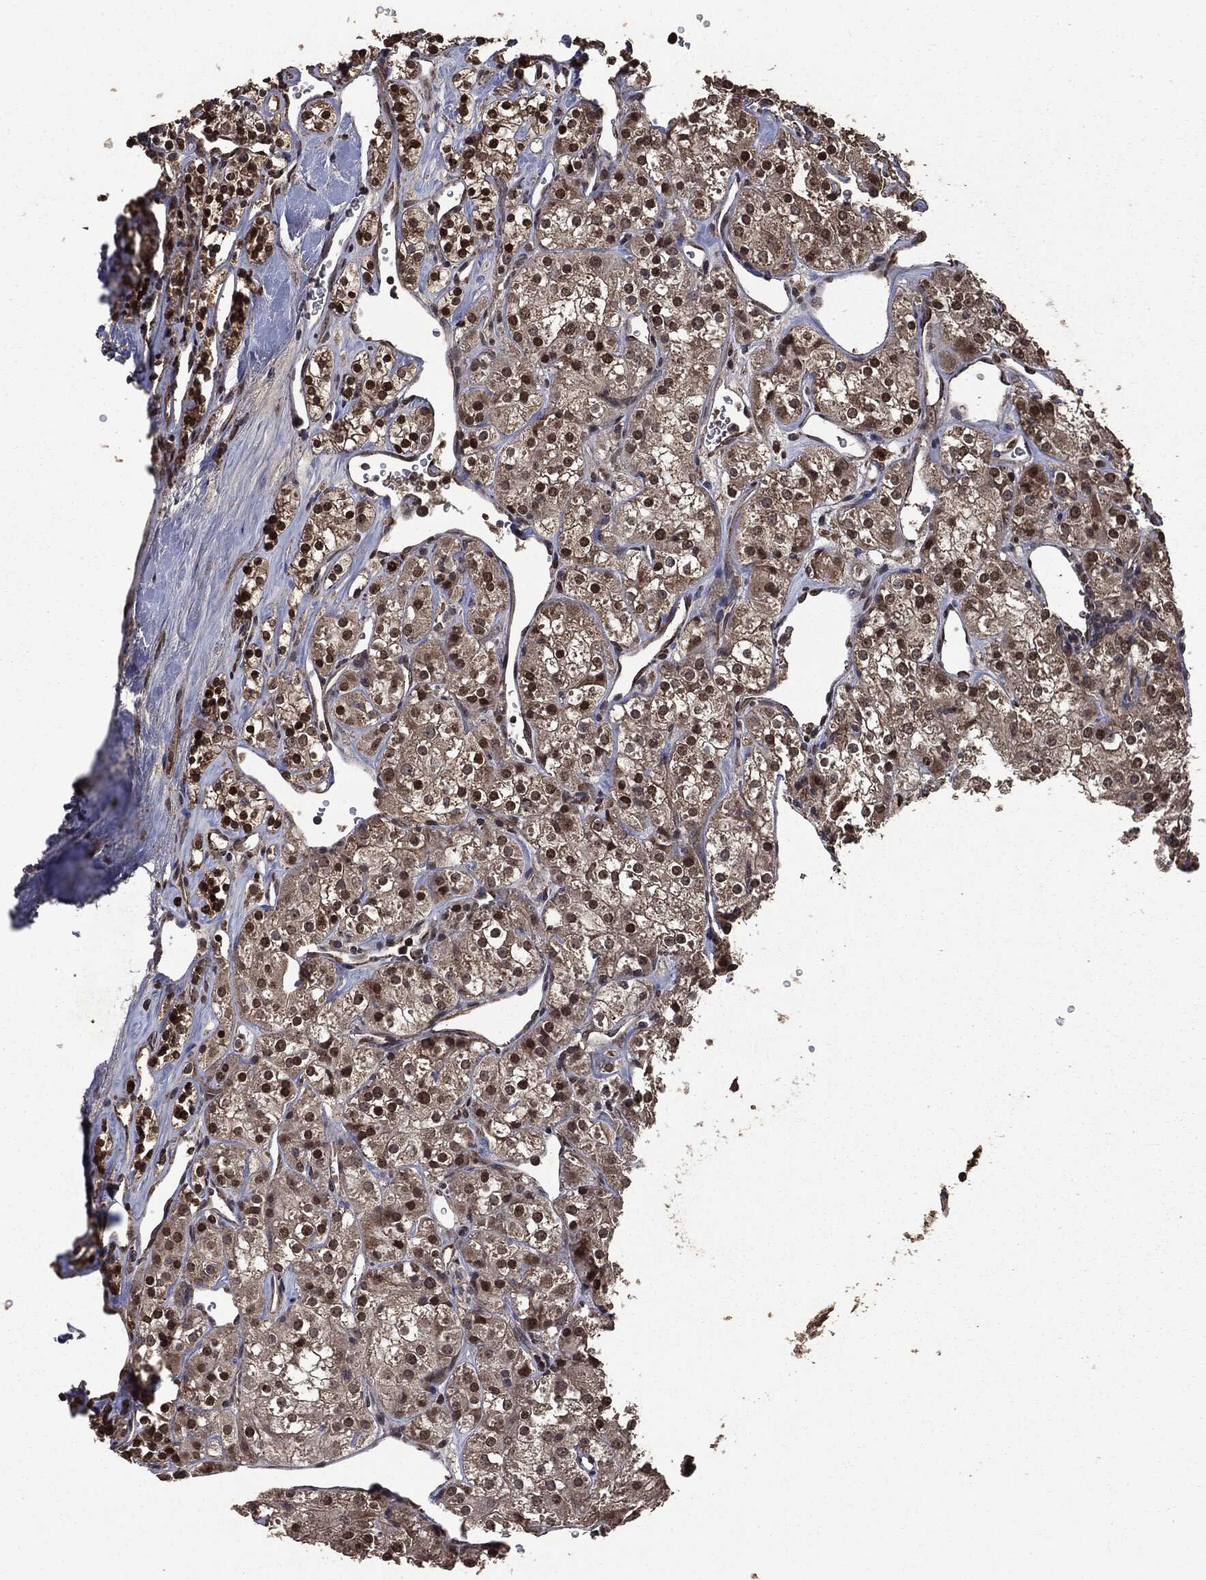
{"staining": {"intensity": "strong", "quantity": ">75%", "location": "nuclear"}, "tissue": "renal cancer", "cell_type": "Tumor cells", "image_type": "cancer", "snomed": [{"axis": "morphology", "description": "Adenocarcinoma, NOS"}, {"axis": "topography", "description": "Kidney"}], "caption": "A brown stain highlights strong nuclear staining of a protein in renal adenocarcinoma tumor cells. The staining is performed using DAB brown chromogen to label protein expression. The nuclei are counter-stained blue using hematoxylin.", "gene": "PPP6R2", "patient": {"sex": "male", "age": 77}}